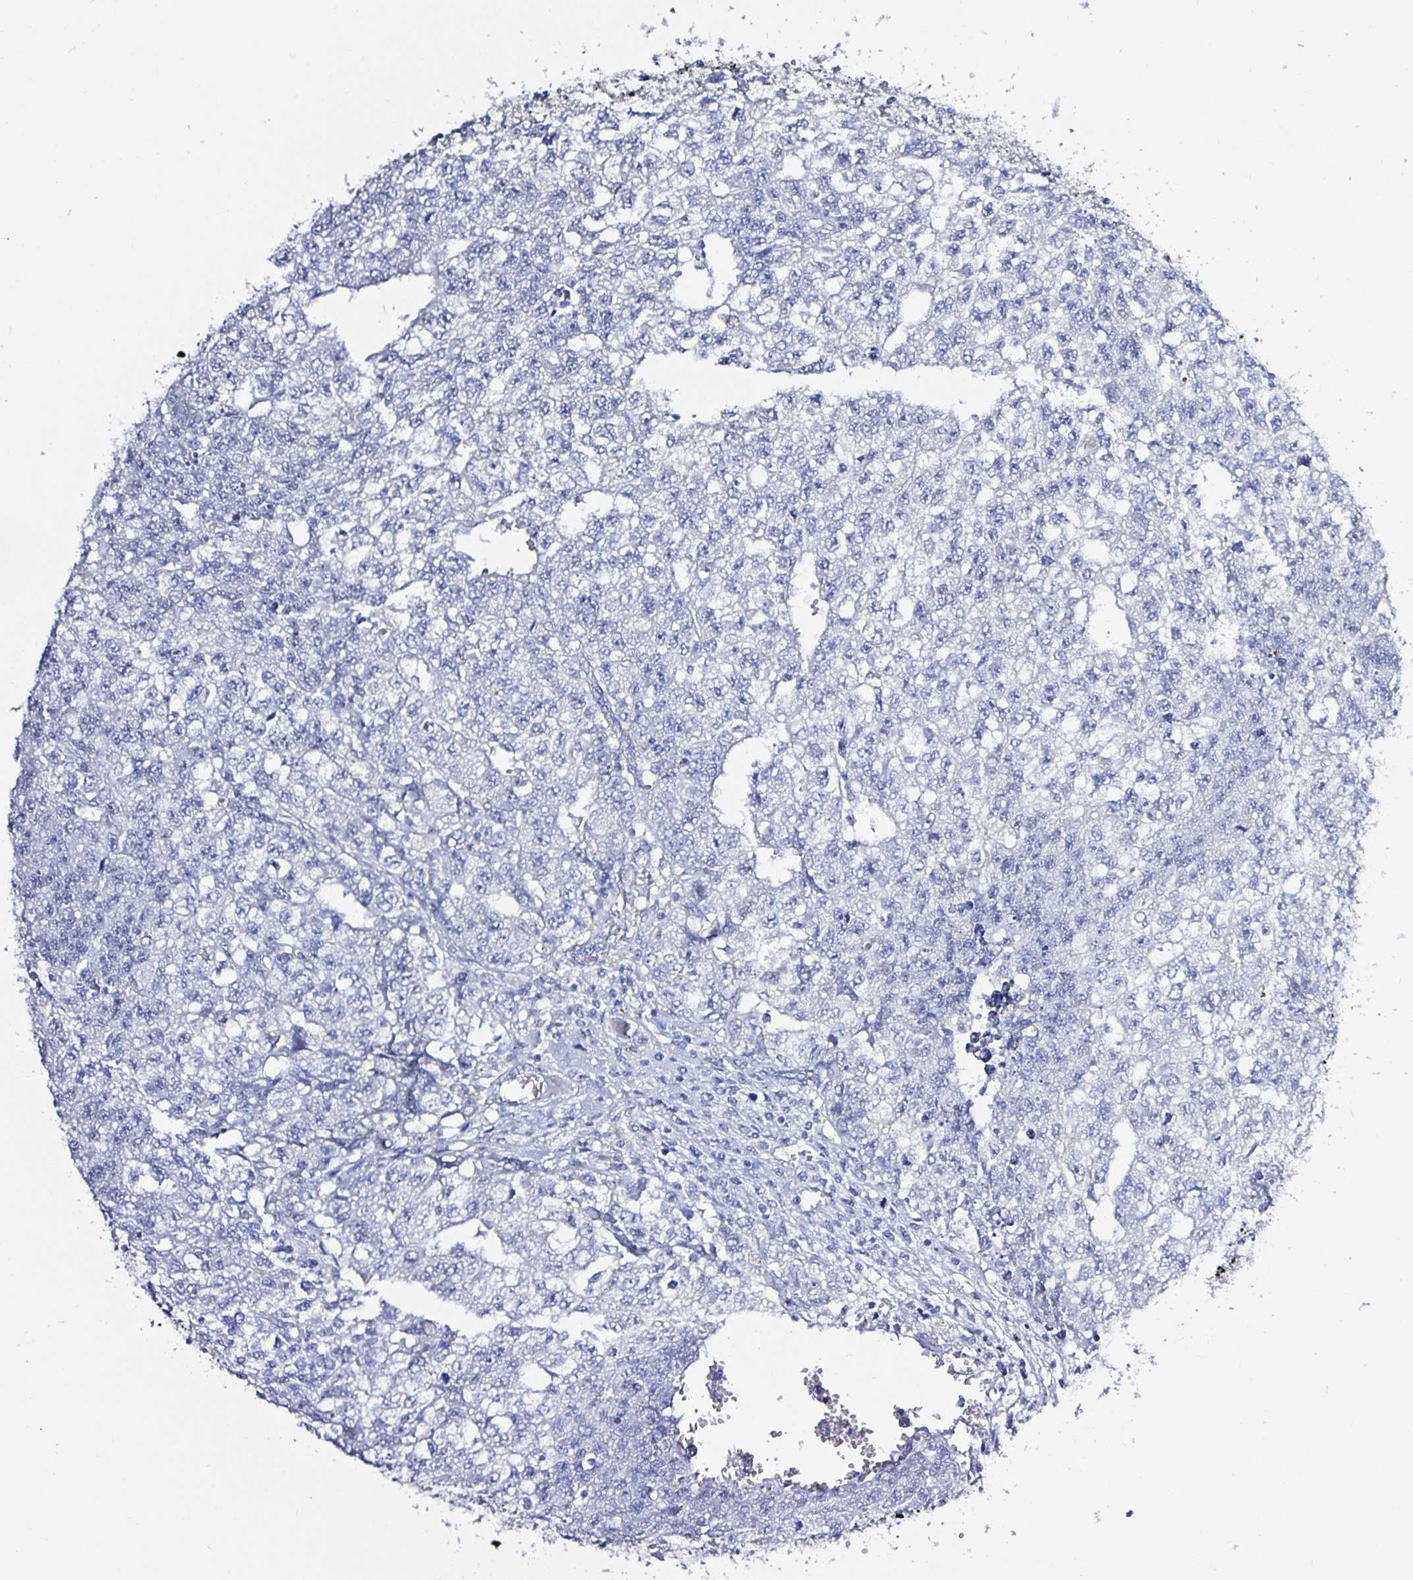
{"staining": {"intensity": "negative", "quantity": "none", "location": "none"}, "tissue": "testis cancer", "cell_type": "Tumor cells", "image_type": "cancer", "snomed": [{"axis": "morphology", "description": "Carcinoma, Embryonal, NOS"}, {"axis": "morphology", "description": "Teratoma, malignant, NOS"}, {"axis": "topography", "description": "Testis"}], "caption": "Immunohistochemistry image of neoplastic tissue: human testis teratoma (malignant) stained with DAB demonstrates no significant protein expression in tumor cells.", "gene": "OR10K1", "patient": {"sex": "male", "age": 24}}